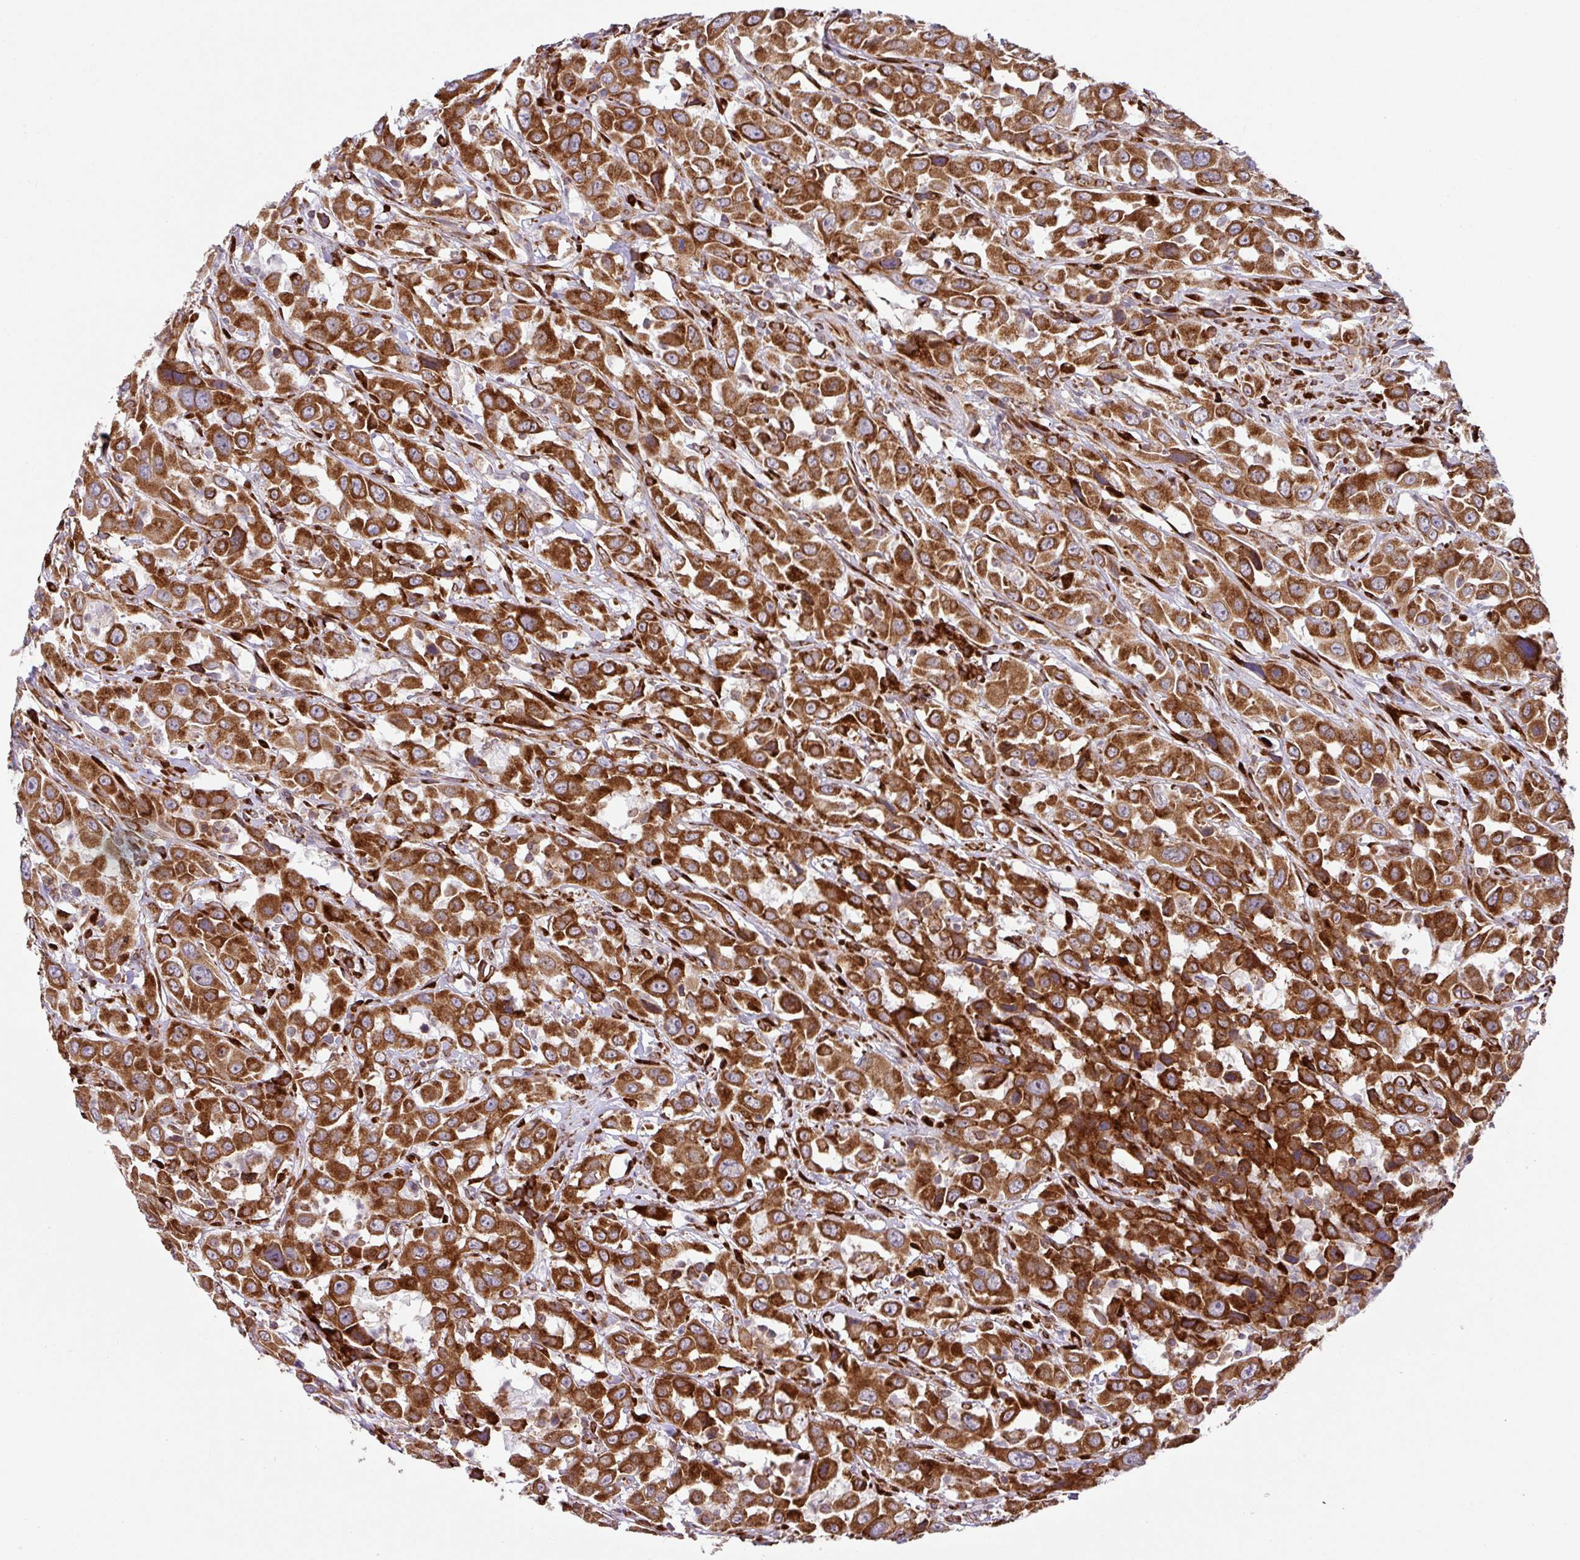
{"staining": {"intensity": "strong", "quantity": ">75%", "location": "cytoplasmic/membranous"}, "tissue": "urothelial cancer", "cell_type": "Tumor cells", "image_type": "cancer", "snomed": [{"axis": "morphology", "description": "Urothelial carcinoma, High grade"}, {"axis": "topography", "description": "Urinary bladder"}], "caption": "A brown stain labels strong cytoplasmic/membranous positivity of a protein in human urothelial carcinoma (high-grade) tumor cells. Nuclei are stained in blue.", "gene": "SLC39A7", "patient": {"sex": "male", "age": 61}}